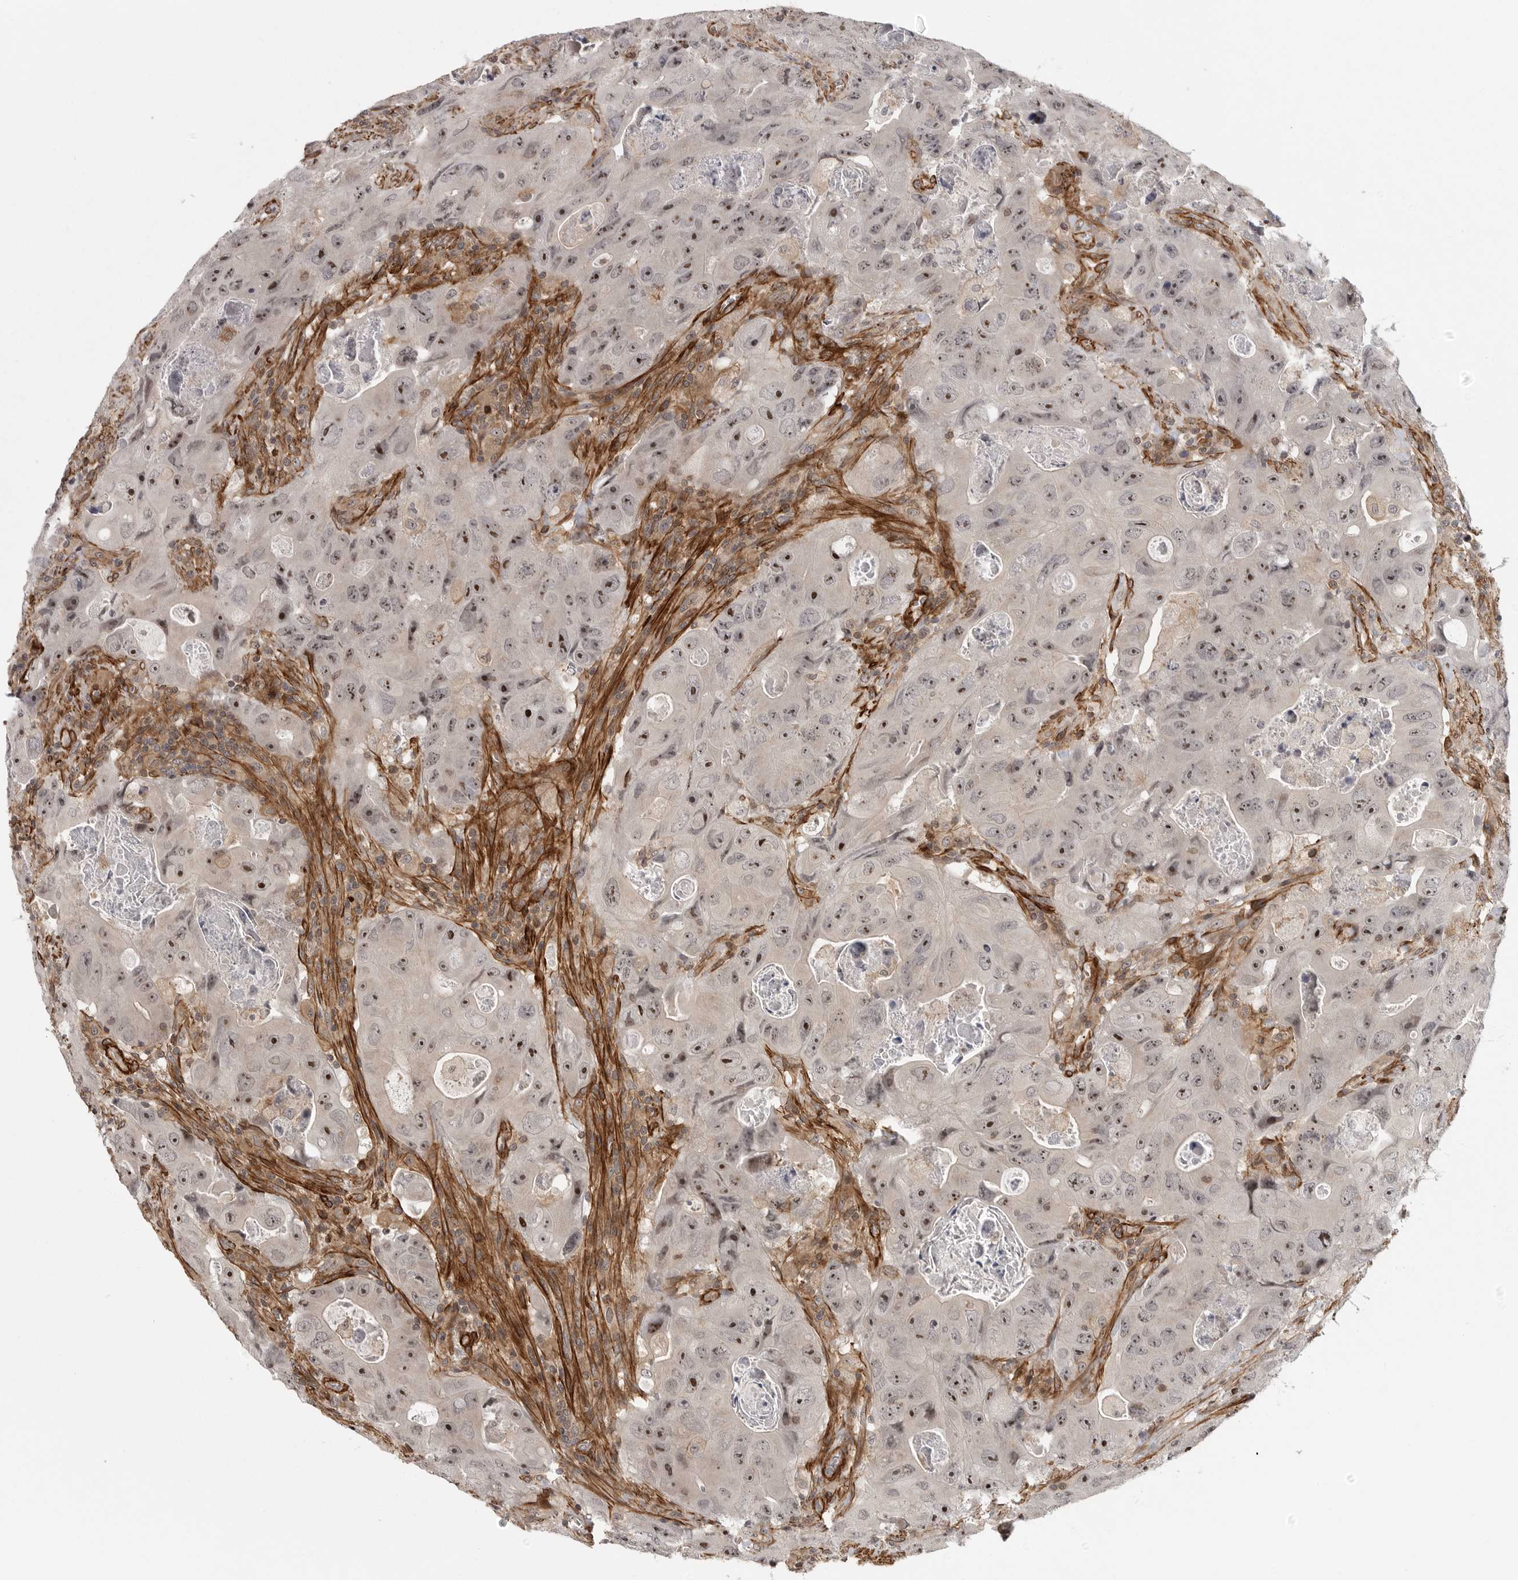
{"staining": {"intensity": "moderate", "quantity": ">75%", "location": "nuclear"}, "tissue": "colorectal cancer", "cell_type": "Tumor cells", "image_type": "cancer", "snomed": [{"axis": "morphology", "description": "Adenocarcinoma, NOS"}, {"axis": "topography", "description": "Colon"}], "caption": "A photomicrograph of human colorectal cancer stained for a protein reveals moderate nuclear brown staining in tumor cells.", "gene": "TUT4", "patient": {"sex": "female", "age": 46}}